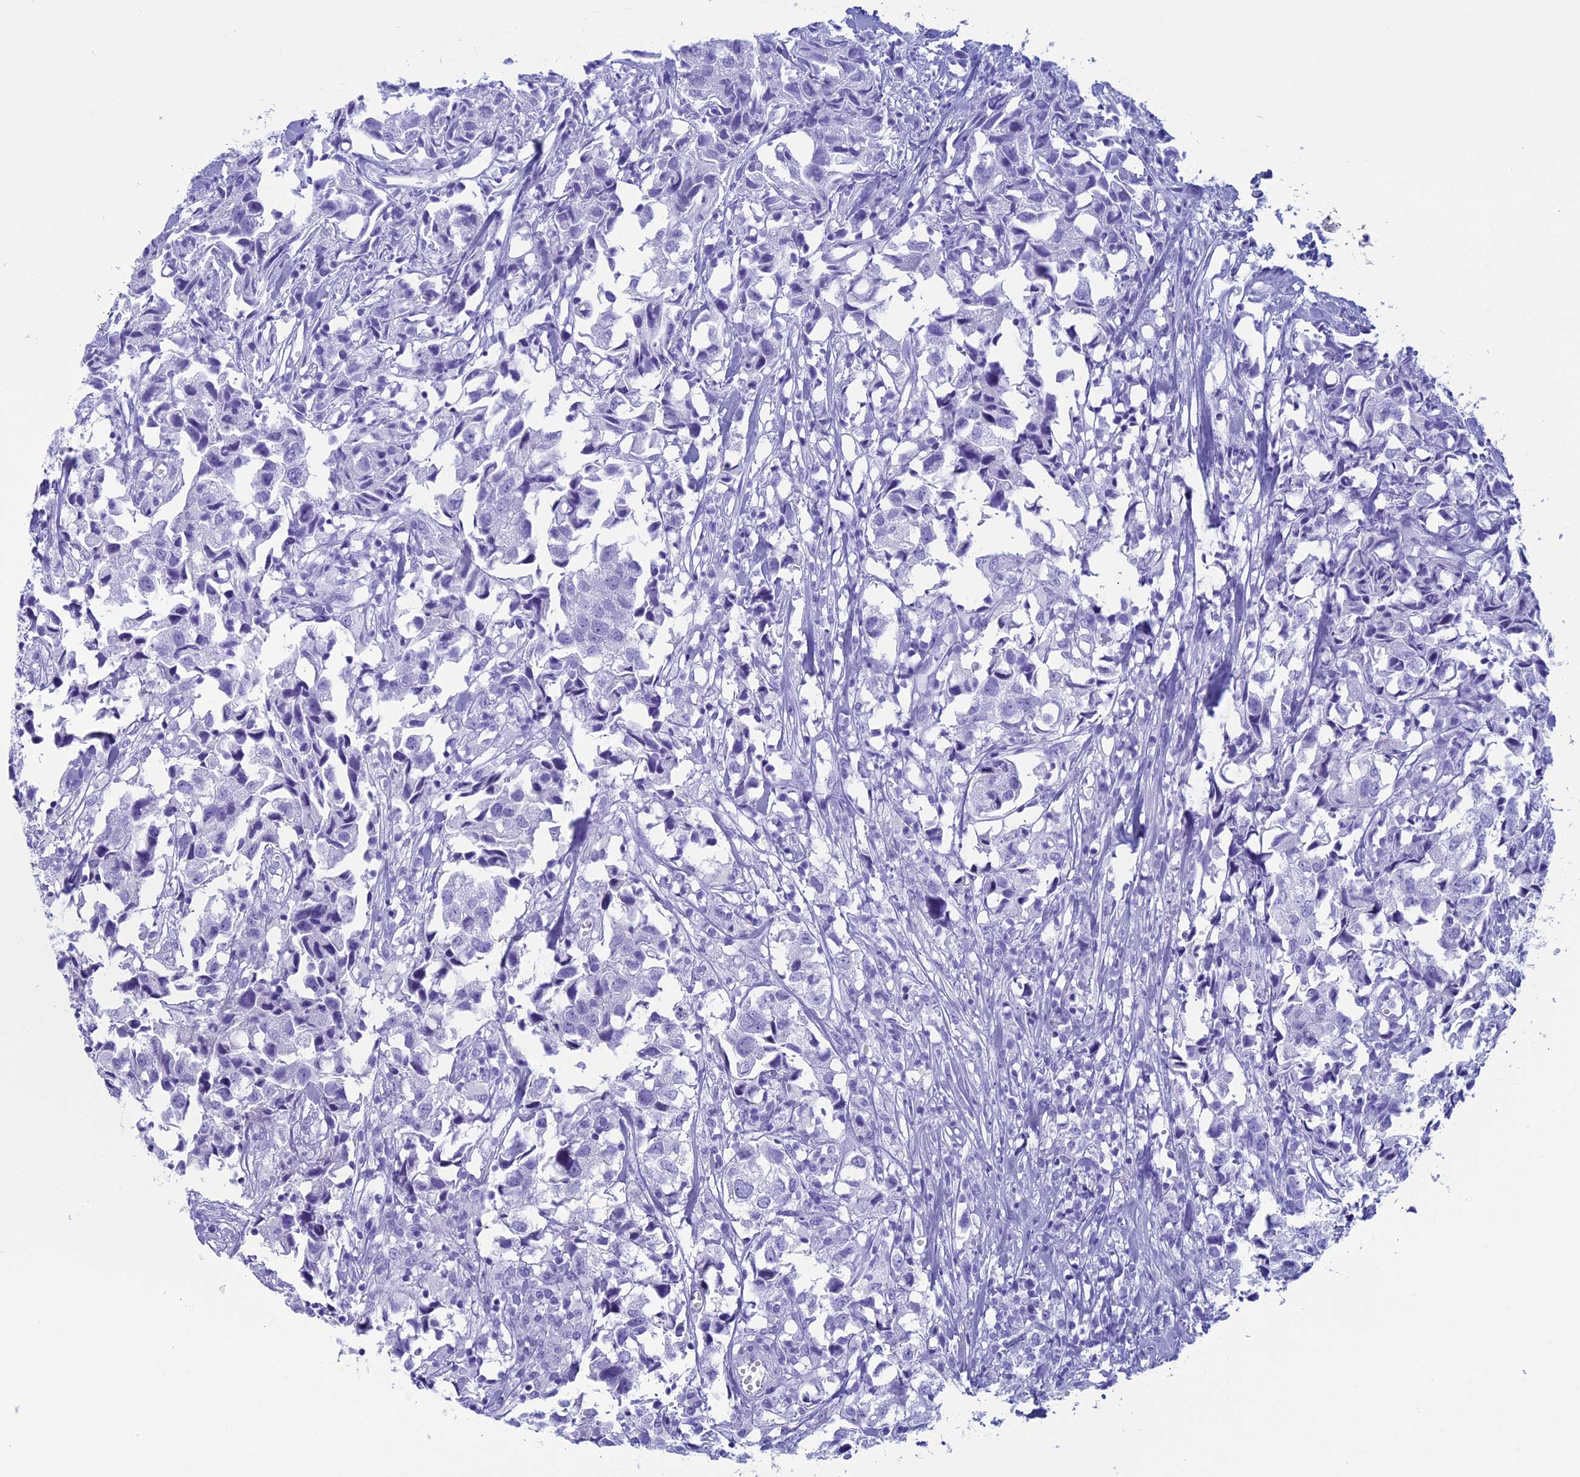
{"staining": {"intensity": "negative", "quantity": "none", "location": "none"}, "tissue": "urothelial cancer", "cell_type": "Tumor cells", "image_type": "cancer", "snomed": [{"axis": "morphology", "description": "Urothelial carcinoma, High grade"}, {"axis": "topography", "description": "Urinary bladder"}], "caption": "IHC of high-grade urothelial carcinoma displays no positivity in tumor cells.", "gene": "FAM169A", "patient": {"sex": "female", "age": 75}}